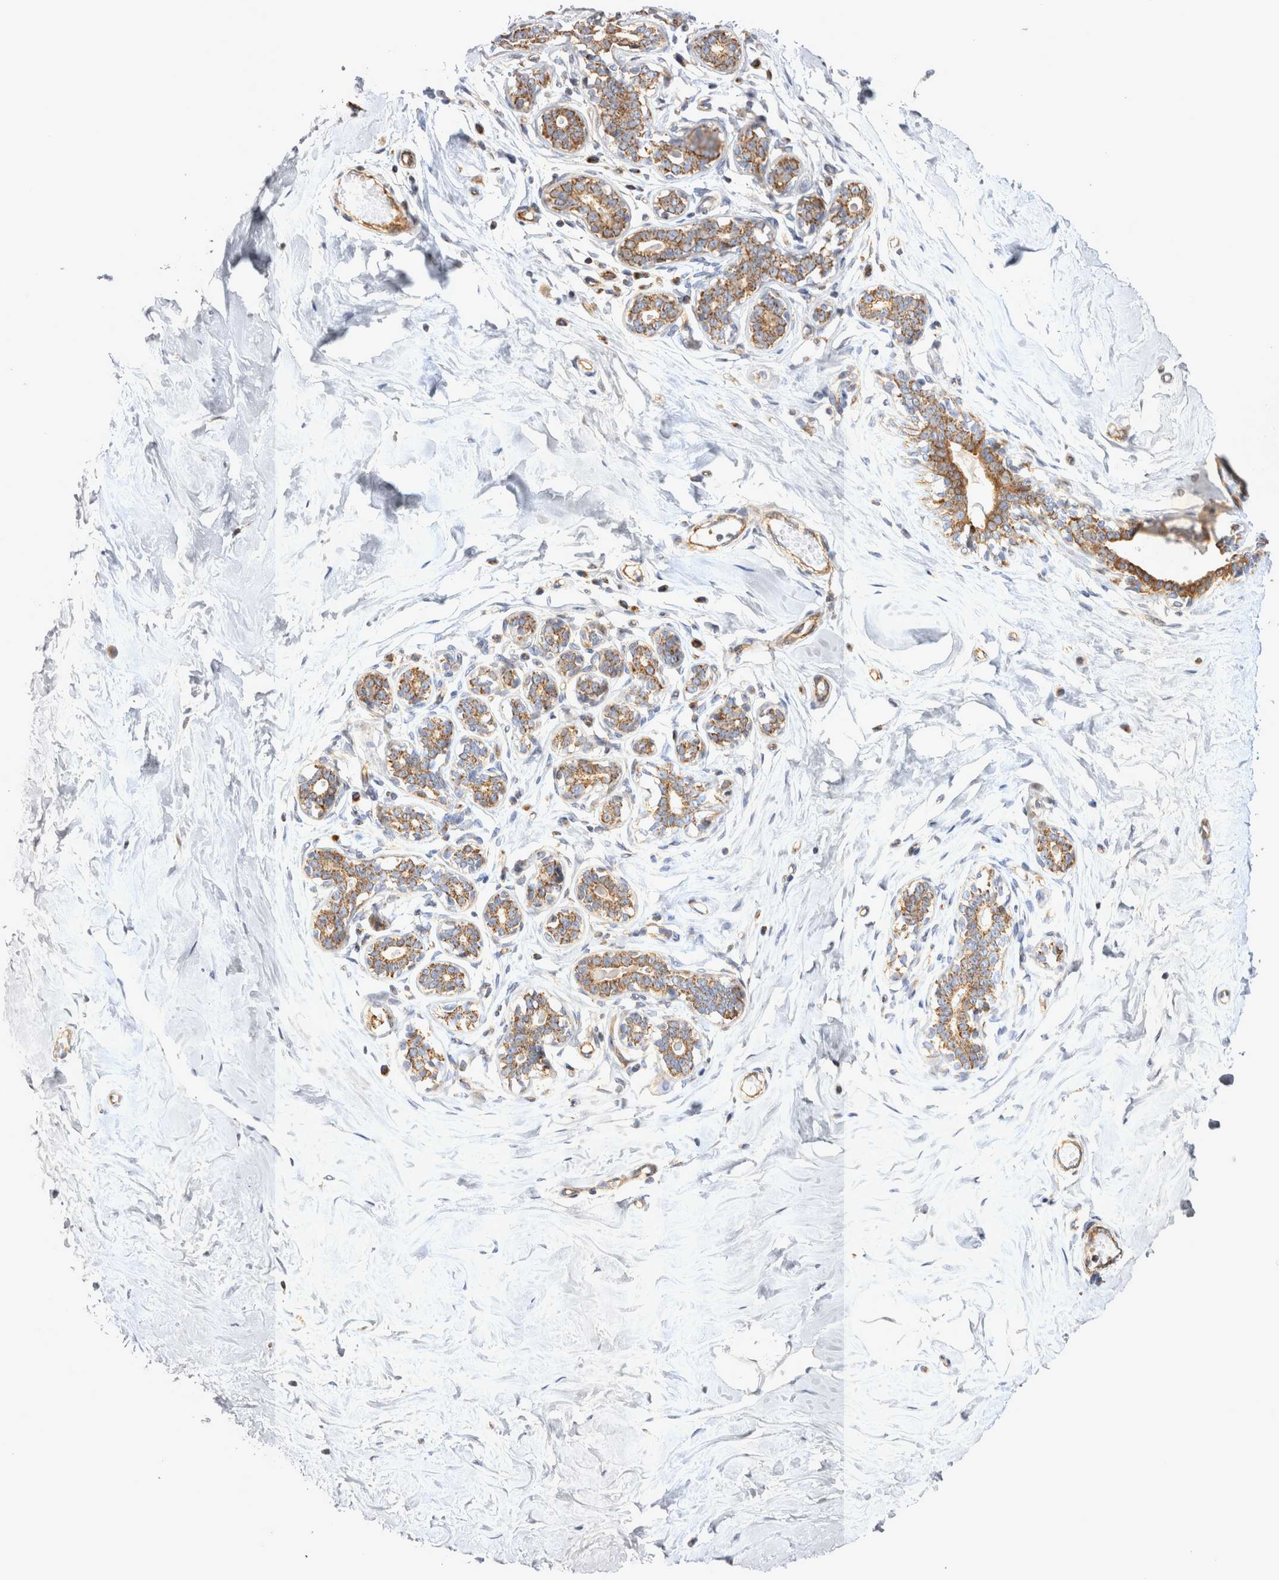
{"staining": {"intensity": "negative", "quantity": "none", "location": "none"}, "tissue": "breast", "cell_type": "Adipocytes", "image_type": "normal", "snomed": [{"axis": "morphology", "description": "Normal tissue, NOS"}, {"axis": "morphology", "description": "Adenoma, NOS"}, {"axis": "topography", "description": "Breast"}], "caption": "IHC histopathology image of normal breast stained for a protein (brown), which exhibits no staining in adipocytes. (IHC, brightfield microscopy, high magnification).", "gene": "TSPOAP1", "patient": {"sex": "female", "age": 23}}